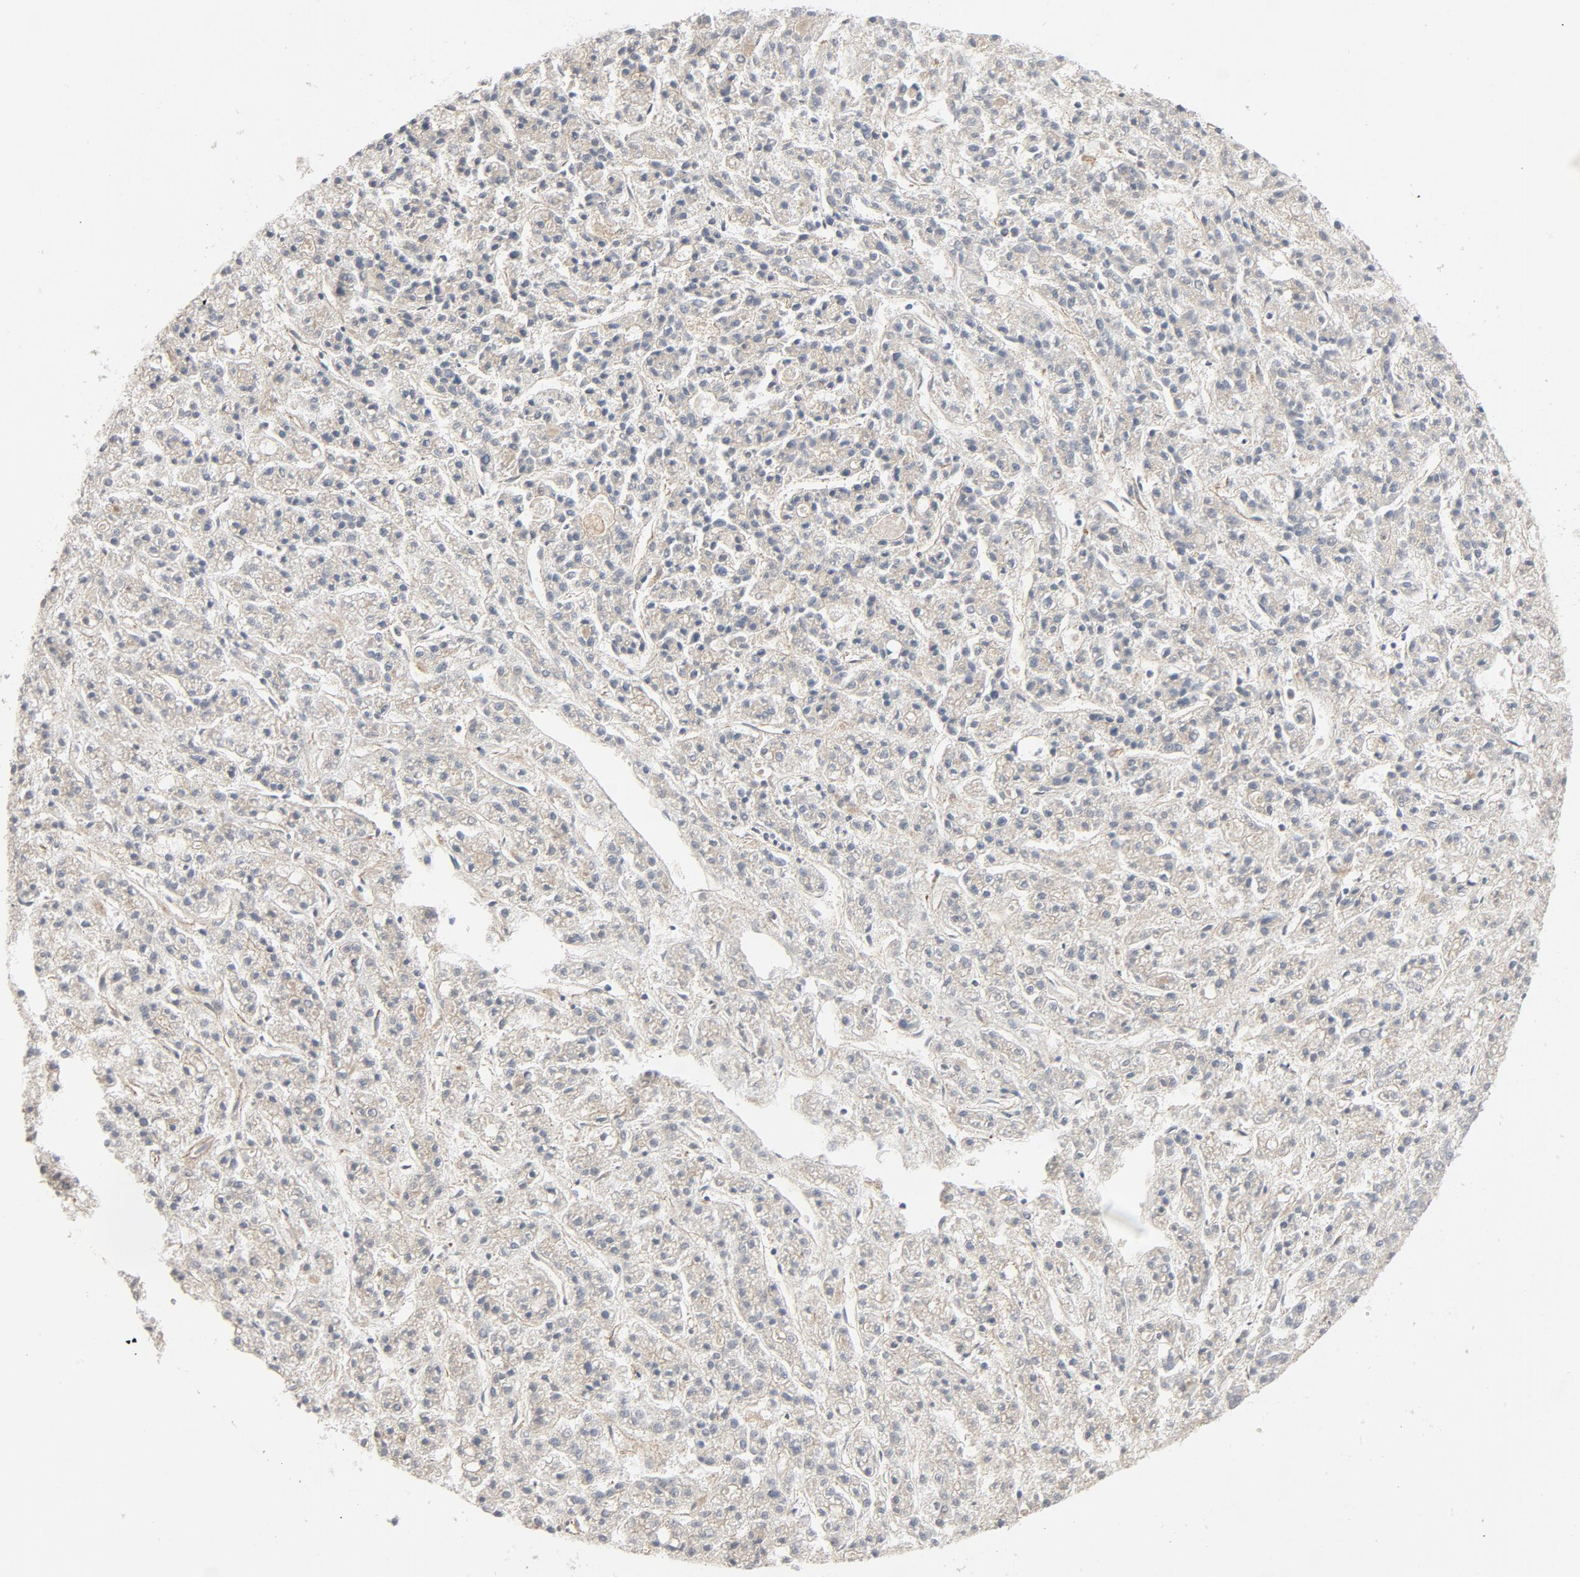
{"staining": {"intensity": "weak", "quantity": "25%-75%", "location": "cytoplasmic/membranous"}, "tissue": "liver cancer", "cell_type": "Tumor cells", "image_type": "cancer", "snomed": [{"axis": "morphology", "description": "Carcinoma, Hepatocellular, NOS"}, {"axis": "topography", "description": "Liver"}], "caption": "Human liver cancer stained with a protein marker demonstrates weak staining in tumor cells.", "gene": "TRIOBP", "patient": {"sex": "male", "age": 70}}